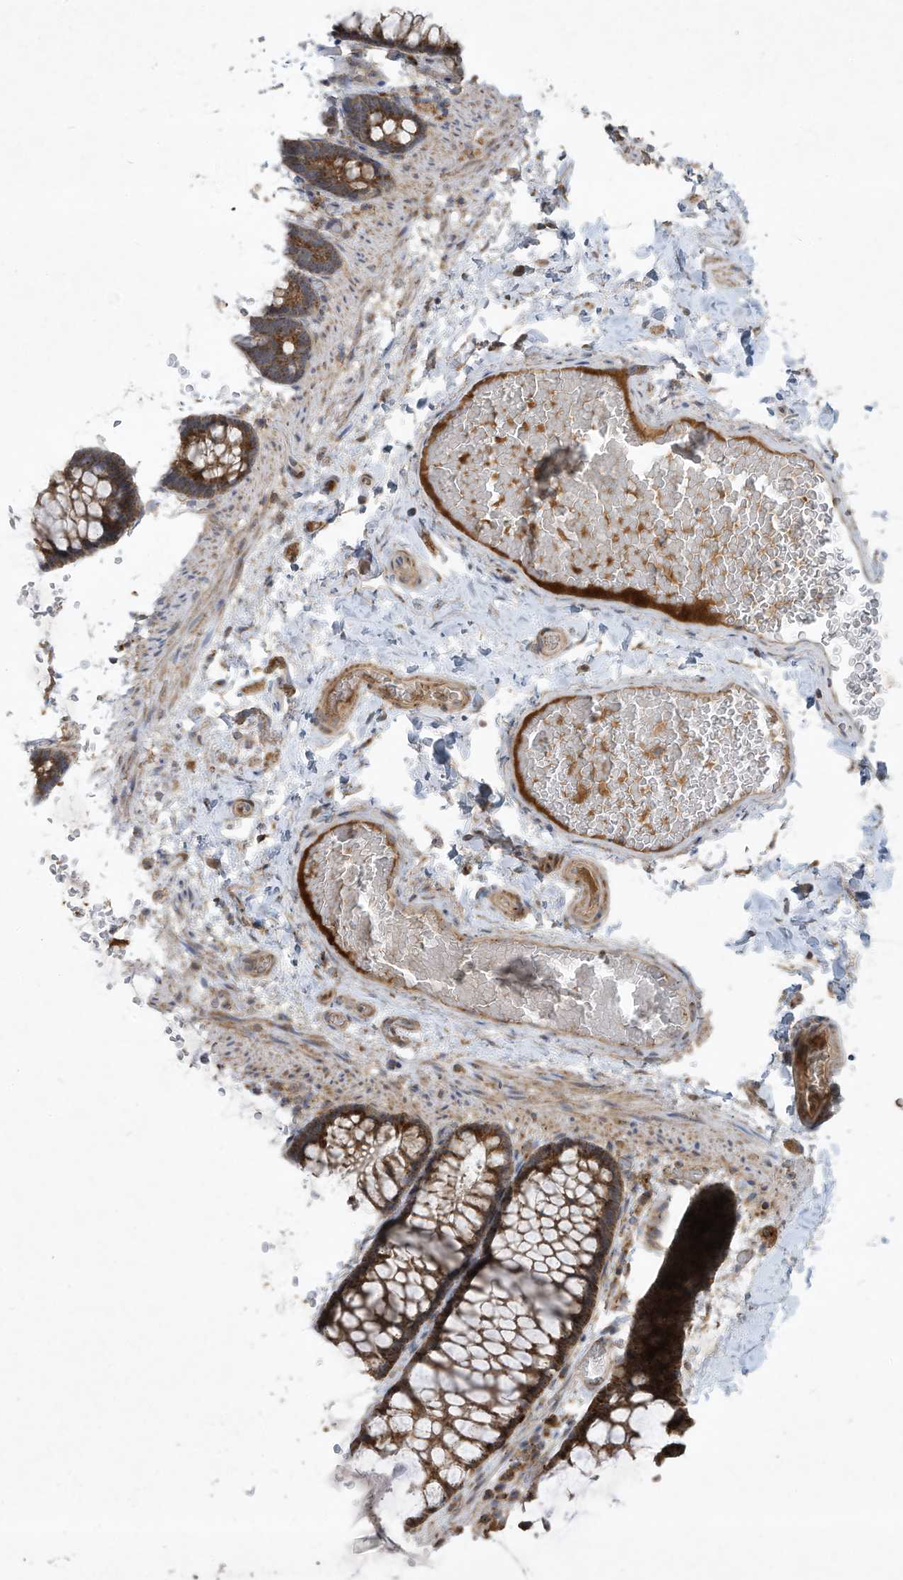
{"staining": {"intensity": "moderate", "quantity": "25%-75%", "location": "cytoplasmic/membranous"}, "tissue": "colon", "cell_type": "Endothelial cells", "image_type": "normal", "snomed": [{"axis": "morphology", "description": "Normal tissue, NOS"}, {"axis": "topography", "description": "Colon"}], "caption": "DAB (3,3'-diaminobenzidine) immunohistochemical staining of benign colon exhibits moderate cytoplasmic/membranous protein staining in approximately 25%-75% of endothelial cells. The protein of interest is stained brown, and the nuclei are stained in blue (DAB (3,3'-diaminobenzidine) IHC with brightfield microscopy, high magnification).", "gene": "C2orf74", "patient": {"sex": "male", "age": 47}}